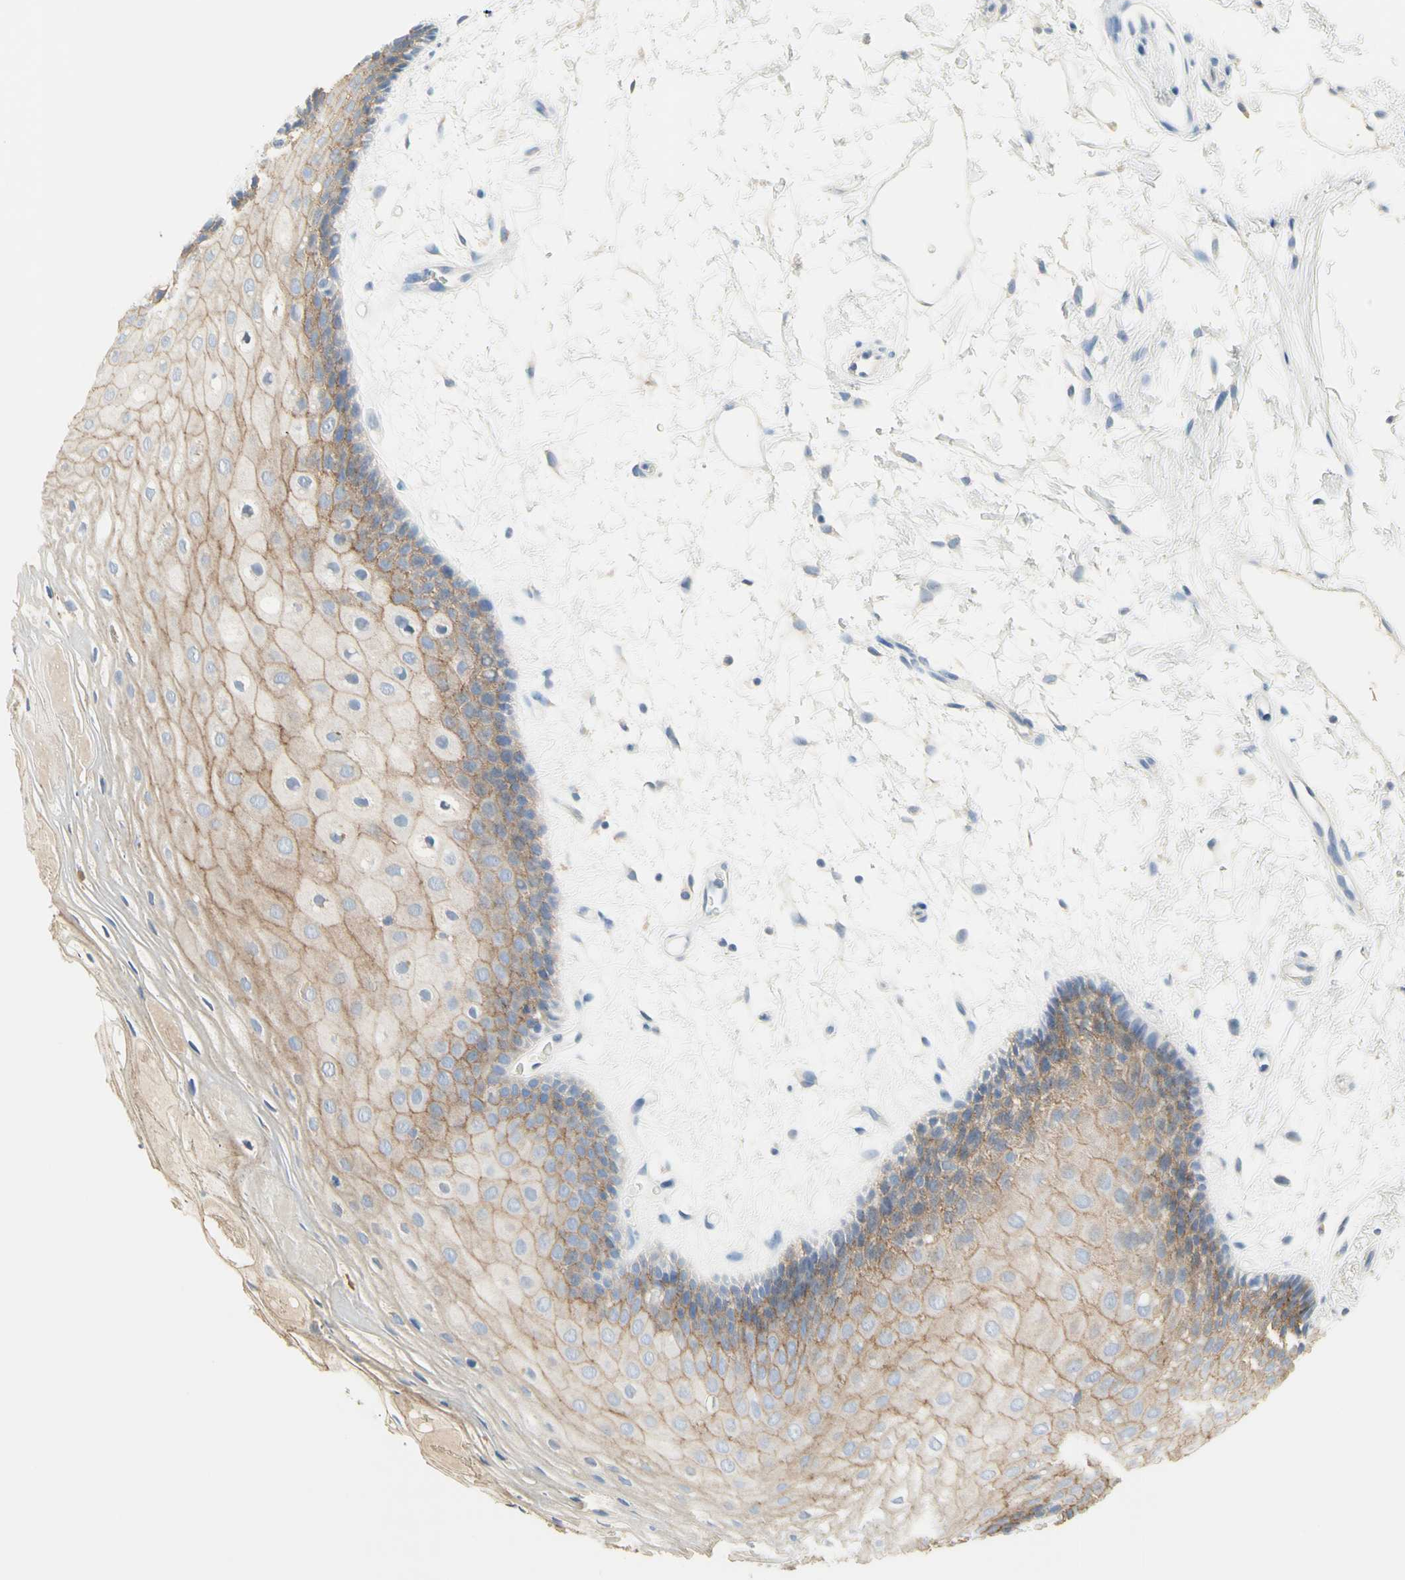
{"staining": {"intensity": "moderate", "quantity": ">75%", "location": "cytoplasmic/membranous"}, "tissue": "oral mucosa", "cell_type": "Squamous epithelial cells", "image_type": "normal", "snomed": [{"axis": "morphology", "description": "Normal tissue, NOS"}, {"axis": "topography", "description": "Skeletal muscle"}, {"axis": "topography", "description": "Oral tissue"}, {"axis": "topography", "description": "Peripheral nerve tissue"}], "caption": "Immunohistochemical staining of unremarkable oral mucosa shows >75% levels of moderate cytoplasmic/membranous protein expression in about >75% of squamous epithelial cells. (Brightfield microscopy of DAB IHC at high magnification).", "gene": "NECTIN4", "patient": {"sex": "female", "age": 84}}